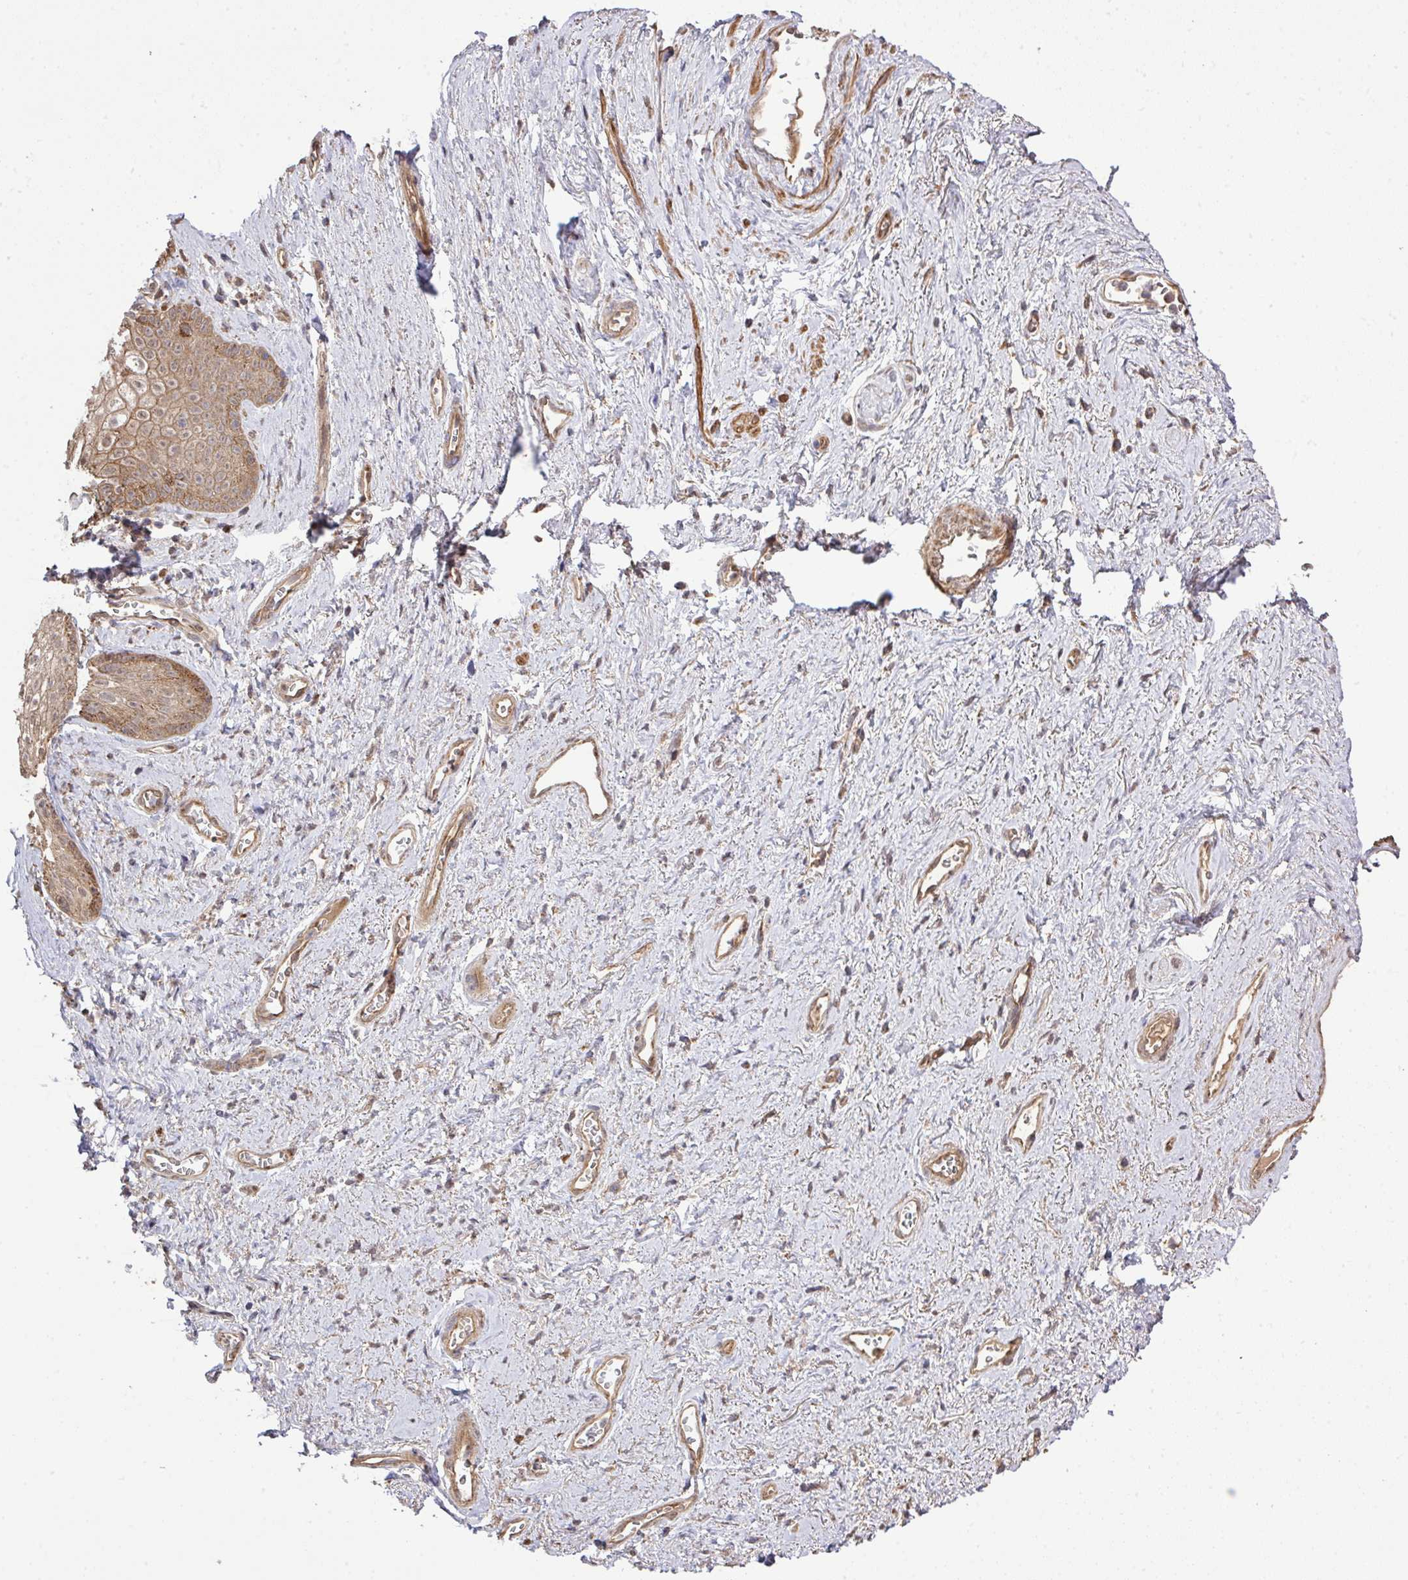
{"staining": {"intensity": "moderate", "quantity": ">75%", "location": "cytoplasmic/membranous"}, "tissue": "vagina", "cell_type": "Squamous epithelial cells", "image_type": "normal", "snomed": [{"axis": "morphology", "description": "Normal tissue, NOS"}, {"axis": "topography", "description": "Vulva"}, {"axis": "topography", "description": "Vagina"}, {"axis": "topography", "description": "Peripheral nerve tissue"}], "caption": "Vagina stained with DAB (3,3'-diaminobenzidine) IHC displays medium levels of moderate cytoplasmic/membranous expression in about >75% of squamous epithelial cells.", "gene": "ARPIN", "patient": {"sex": "female", "age": 66}}